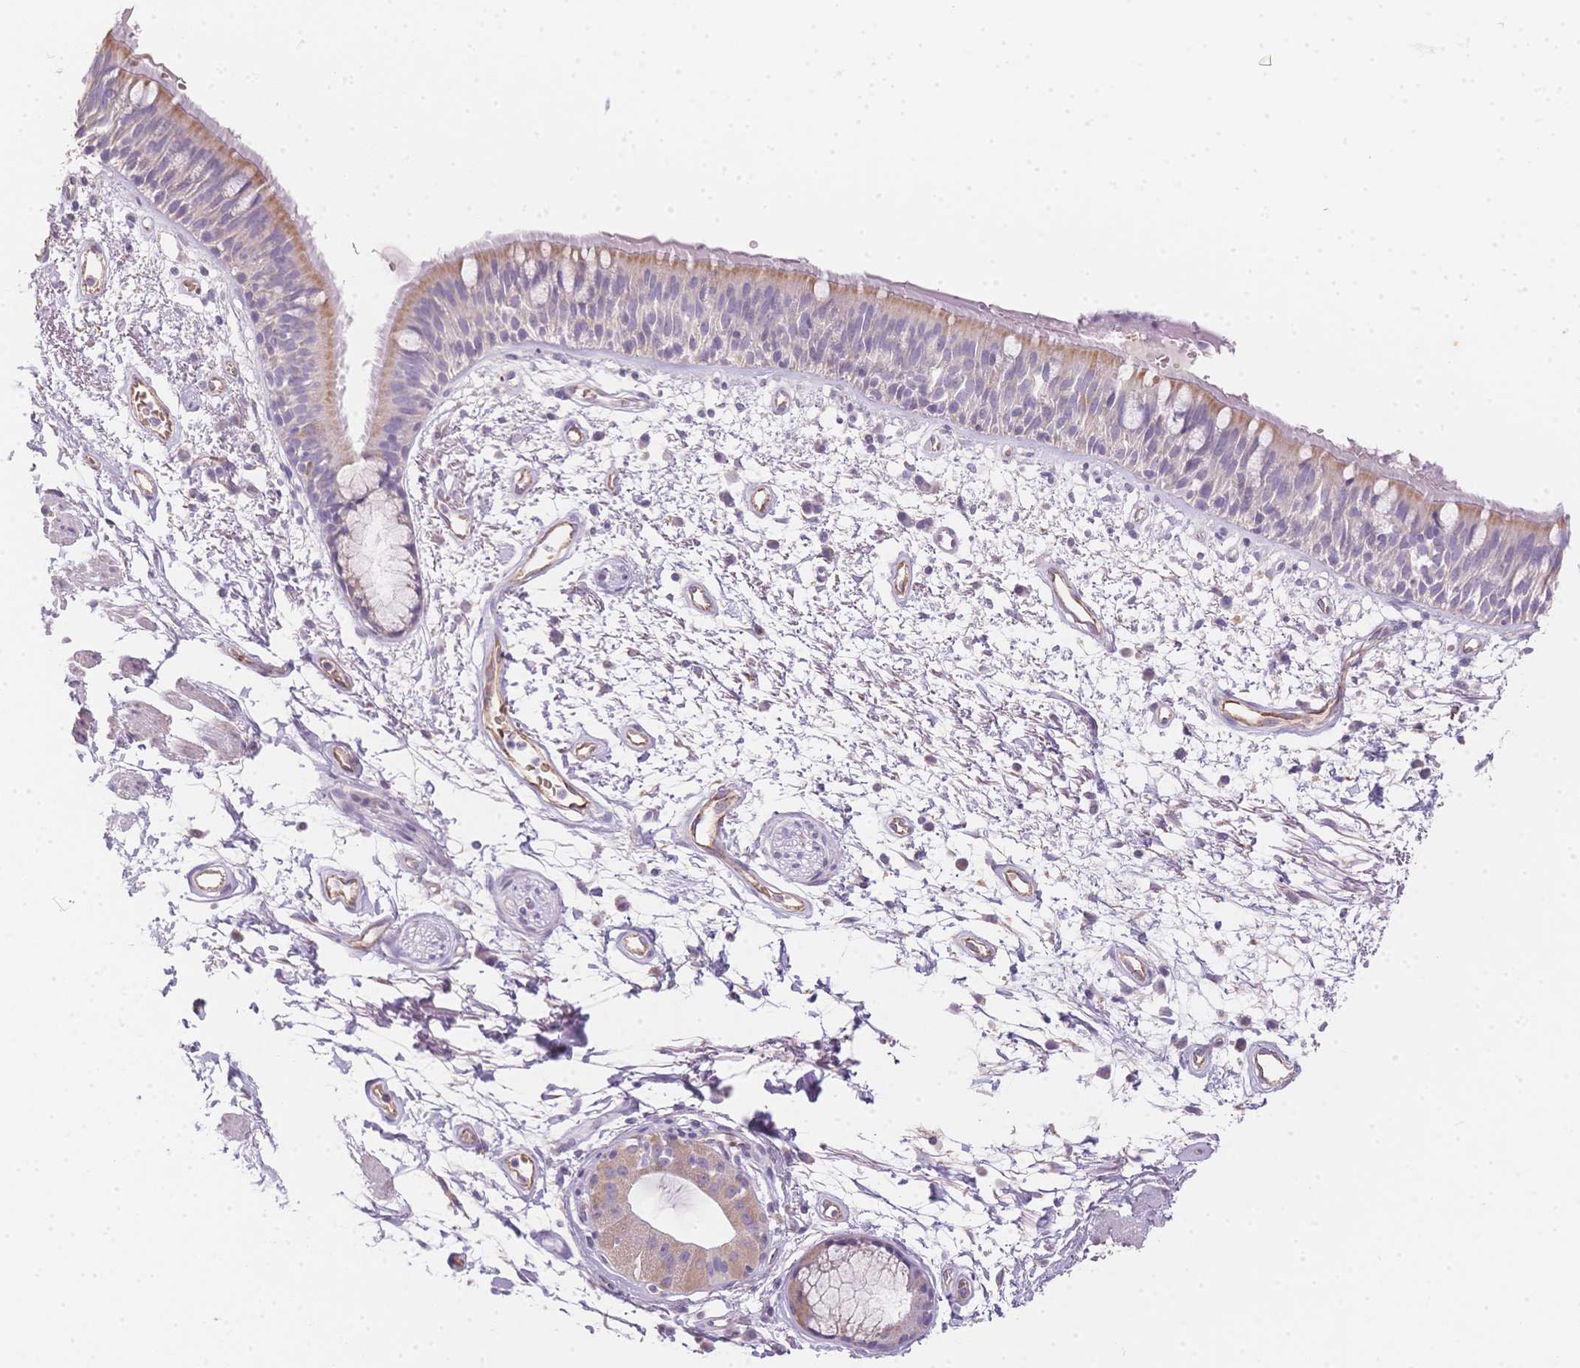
{"staining": {"intensity": "weak", "quantity": "<25%", "location": "cytoplasmic/membranous"}, "tissue": "bronchus", "cell_type": "Respiratory epithelial cells", "image_type": "normal", "snomed": [{"axis": "morphology", "description": "Normal tissue, NOS"}, {"axis": "morphology", "description": "Squamous cell carcinoma, NOS"}, {"axis": "topography", "description": "Cartilage tissue"}, {"axis": "topography", "description": "Bronchus"}, {"axis": "topography", "description": "Lung"}], "caption": "This photomicrograph is of normal bronchus stained with IHC to label a protein in brown with the nuclei are counter-stained blue. There is no staining in respiratory epithelial cells.", "gene": "SMYD1", "patient": {"sex": "male", "age": 66}}